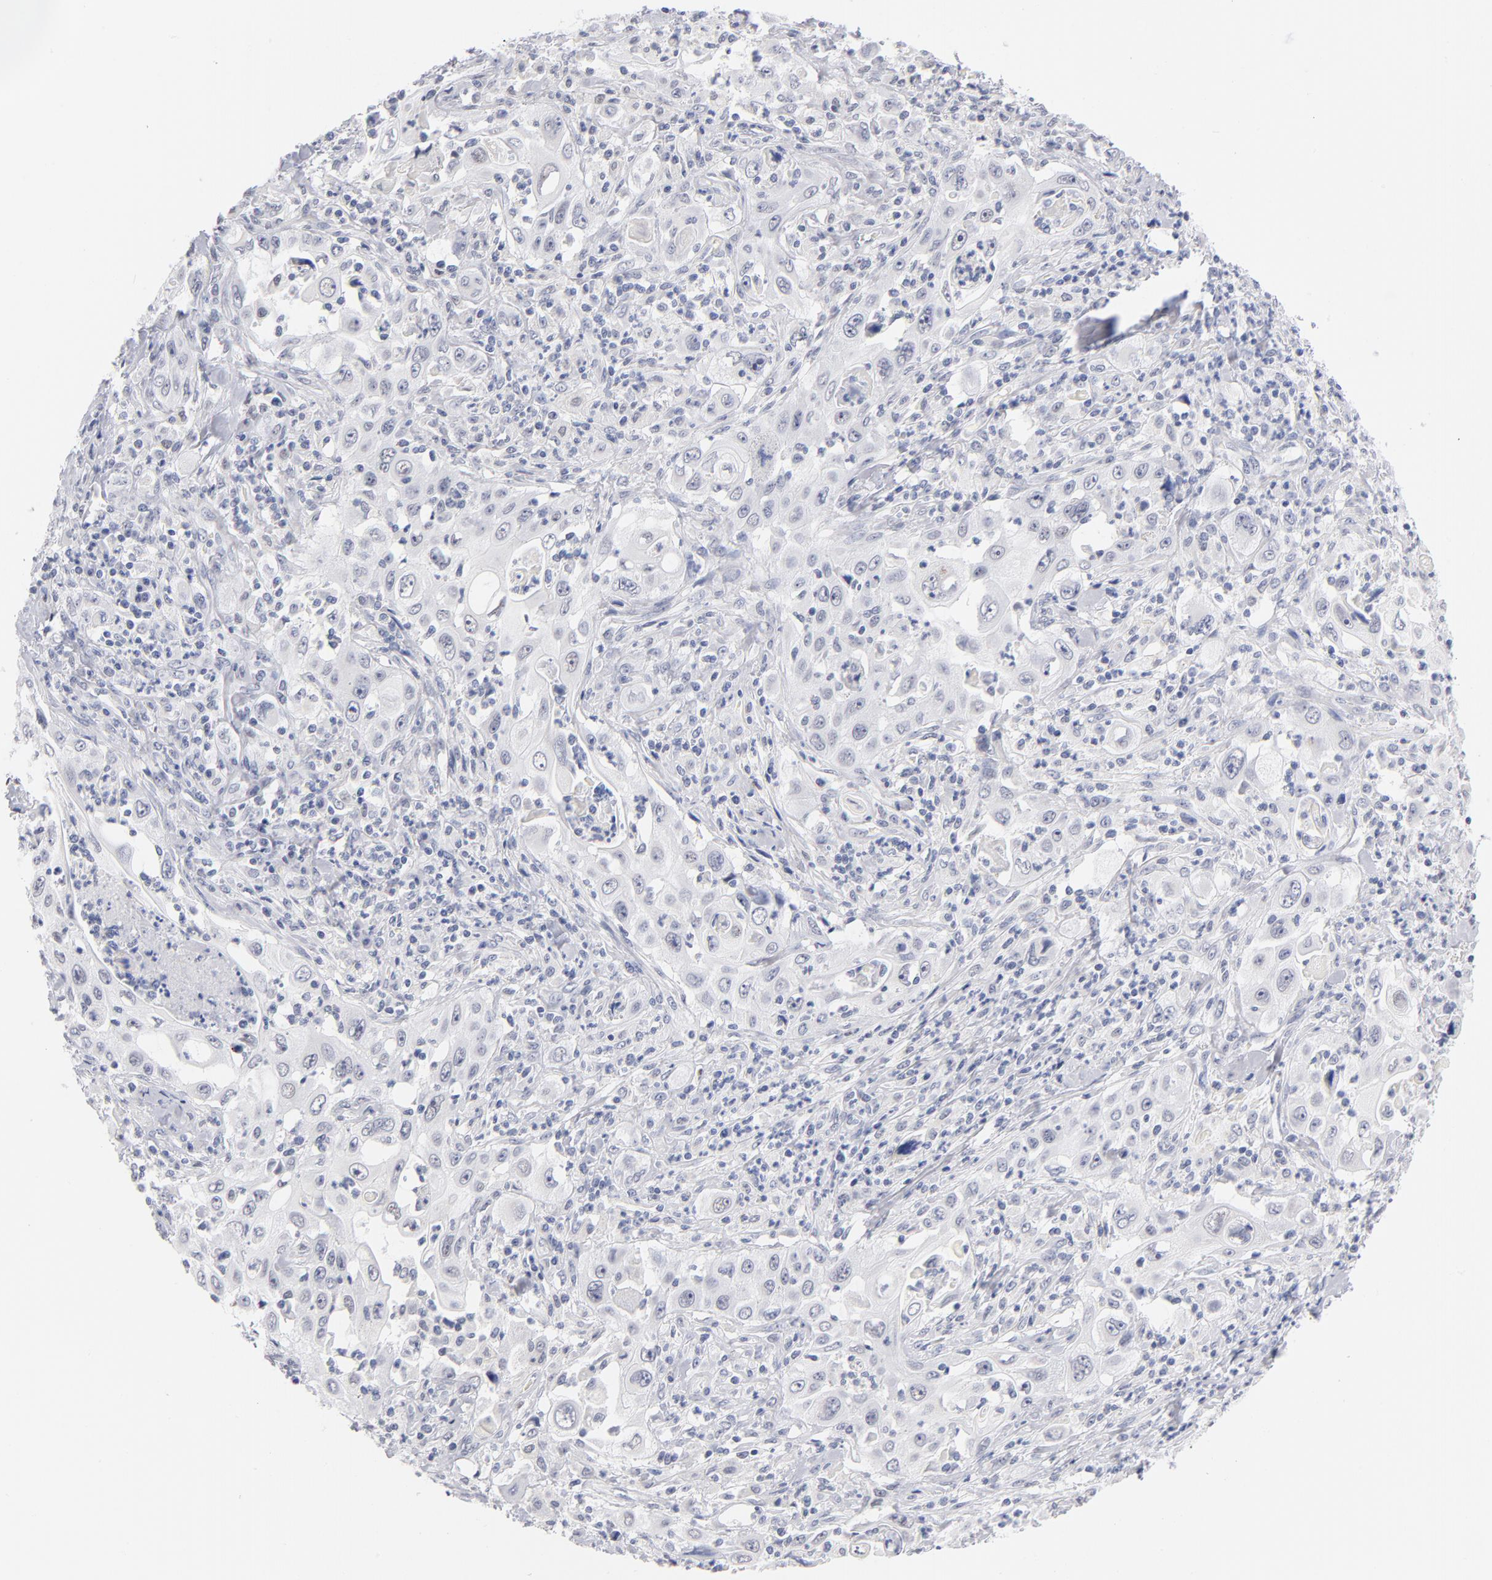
{"staining": {"intensity": "negative", "quantity": "none", "location": "none"}, "tissue": "pancreatic cancer", "cell_type": "Tumor cells", "image_type": "cancer", "snomed": [{"axis": "morphology", "description": "Adenocarcinoma, NOS"}, {"axis": "topography", "description": "Pancreas"}], "caption": "Immunohistochemistry (IHC) micrograph of human pancreatic cancer (adenocarcinoma) stained for a protein (brown), which displays no positivity in tumor cells.", "gene": "KHNYN", "patient": {"sex": "male", "age": 70}}